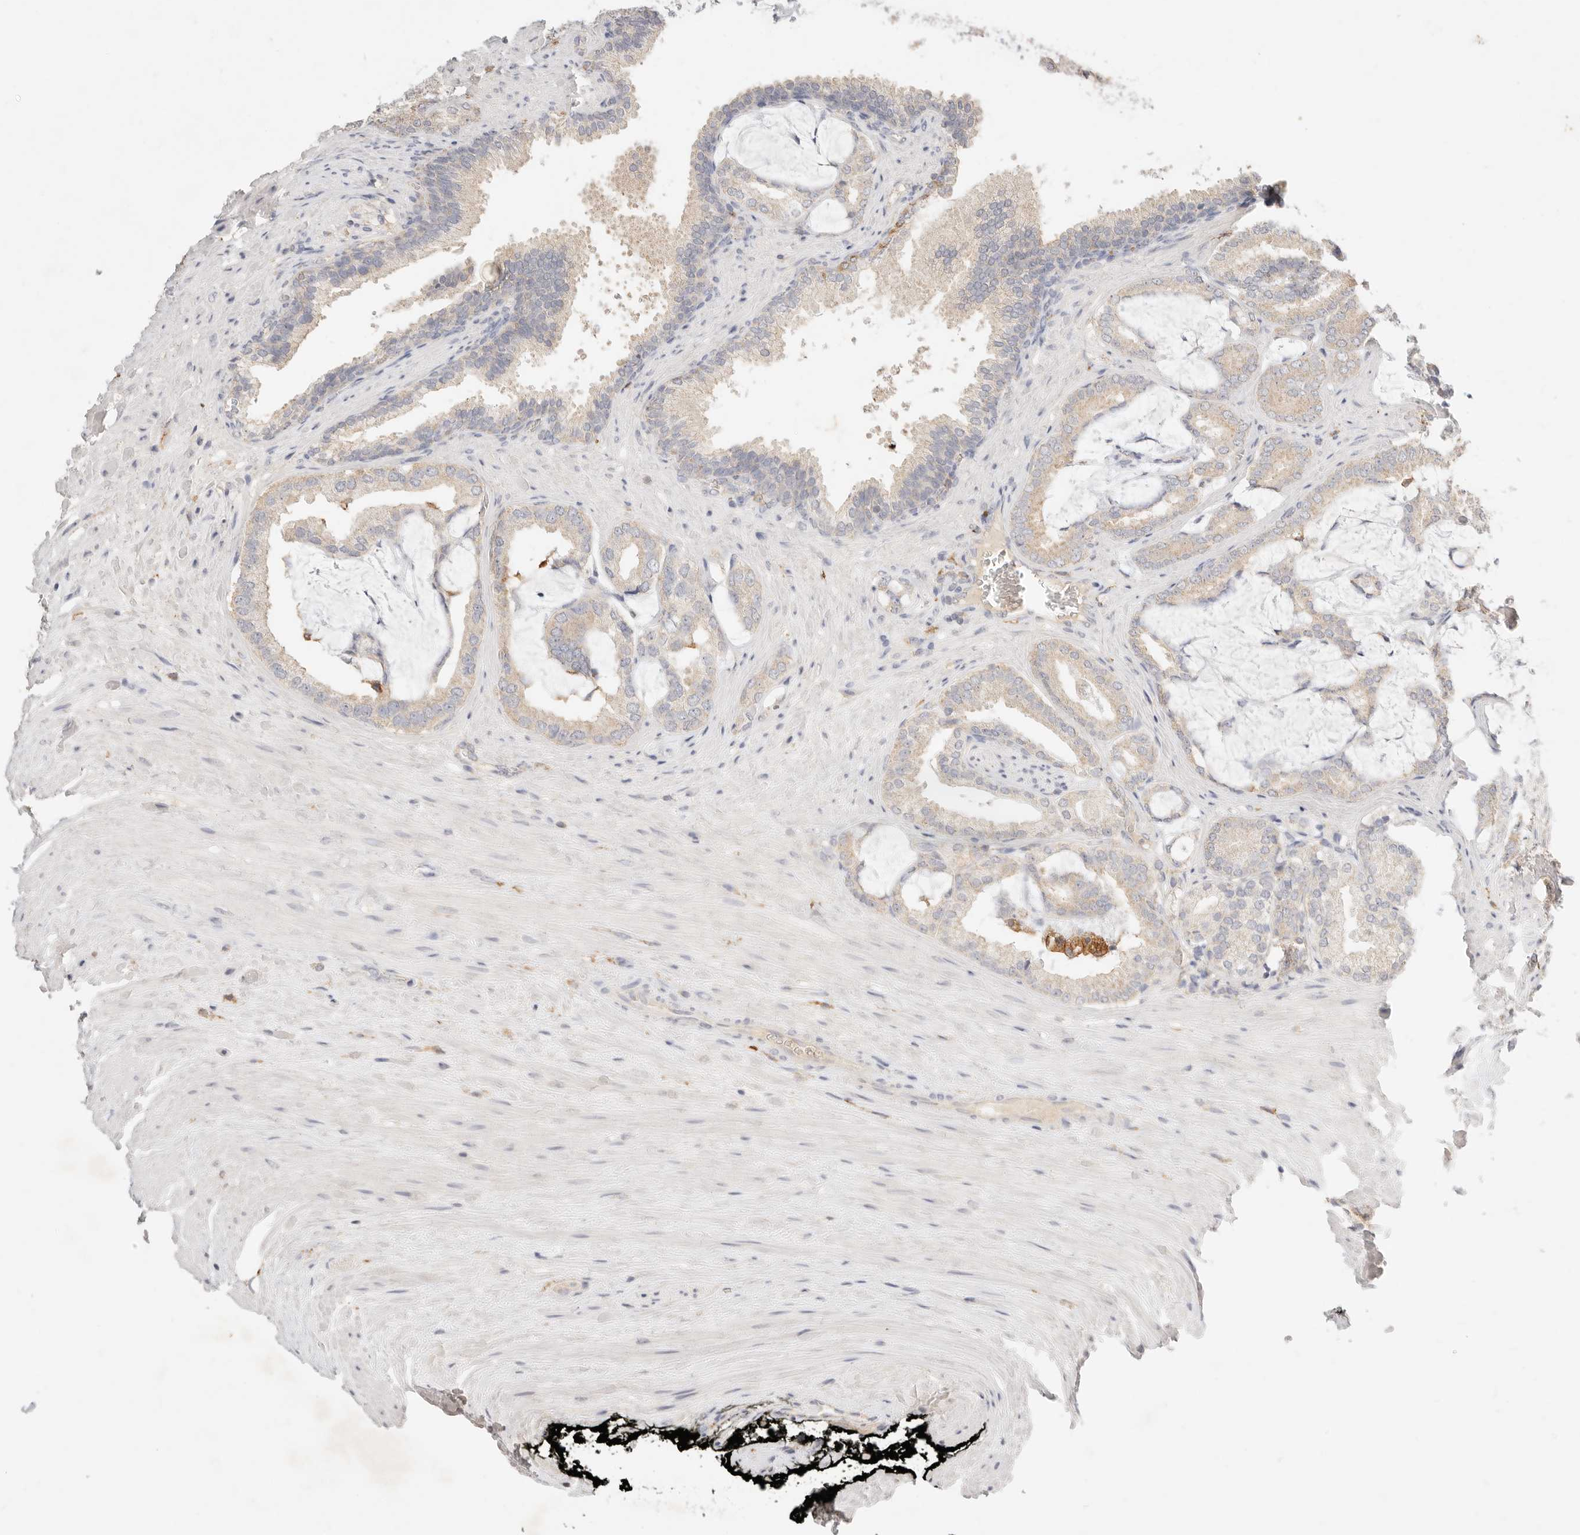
{"staining": {"intensity": "weak", "quantity": ">75%", "location": "cytoplasmic/membranous"}, "tissue": "prostate cancer", "cell_type": "Tumor cells", "image_type": "cancer", "snomed": [{"axis": "morphology", "description": "Adenocarcinoma, Low grade"}, {"axis": "topography", "description": "Prostate"}], "caption": "Prostate cancer (low-grade adenocarcinoma) stained for a protein reveals weak cytoplasmic/membranous positivity in tumor cells. (DAB (3,3'-diaminobenzidine) IHC with brightfield microscopy, high magnification).", "gene": "HK2", "patient": {"sex": "male", "age": 71}}